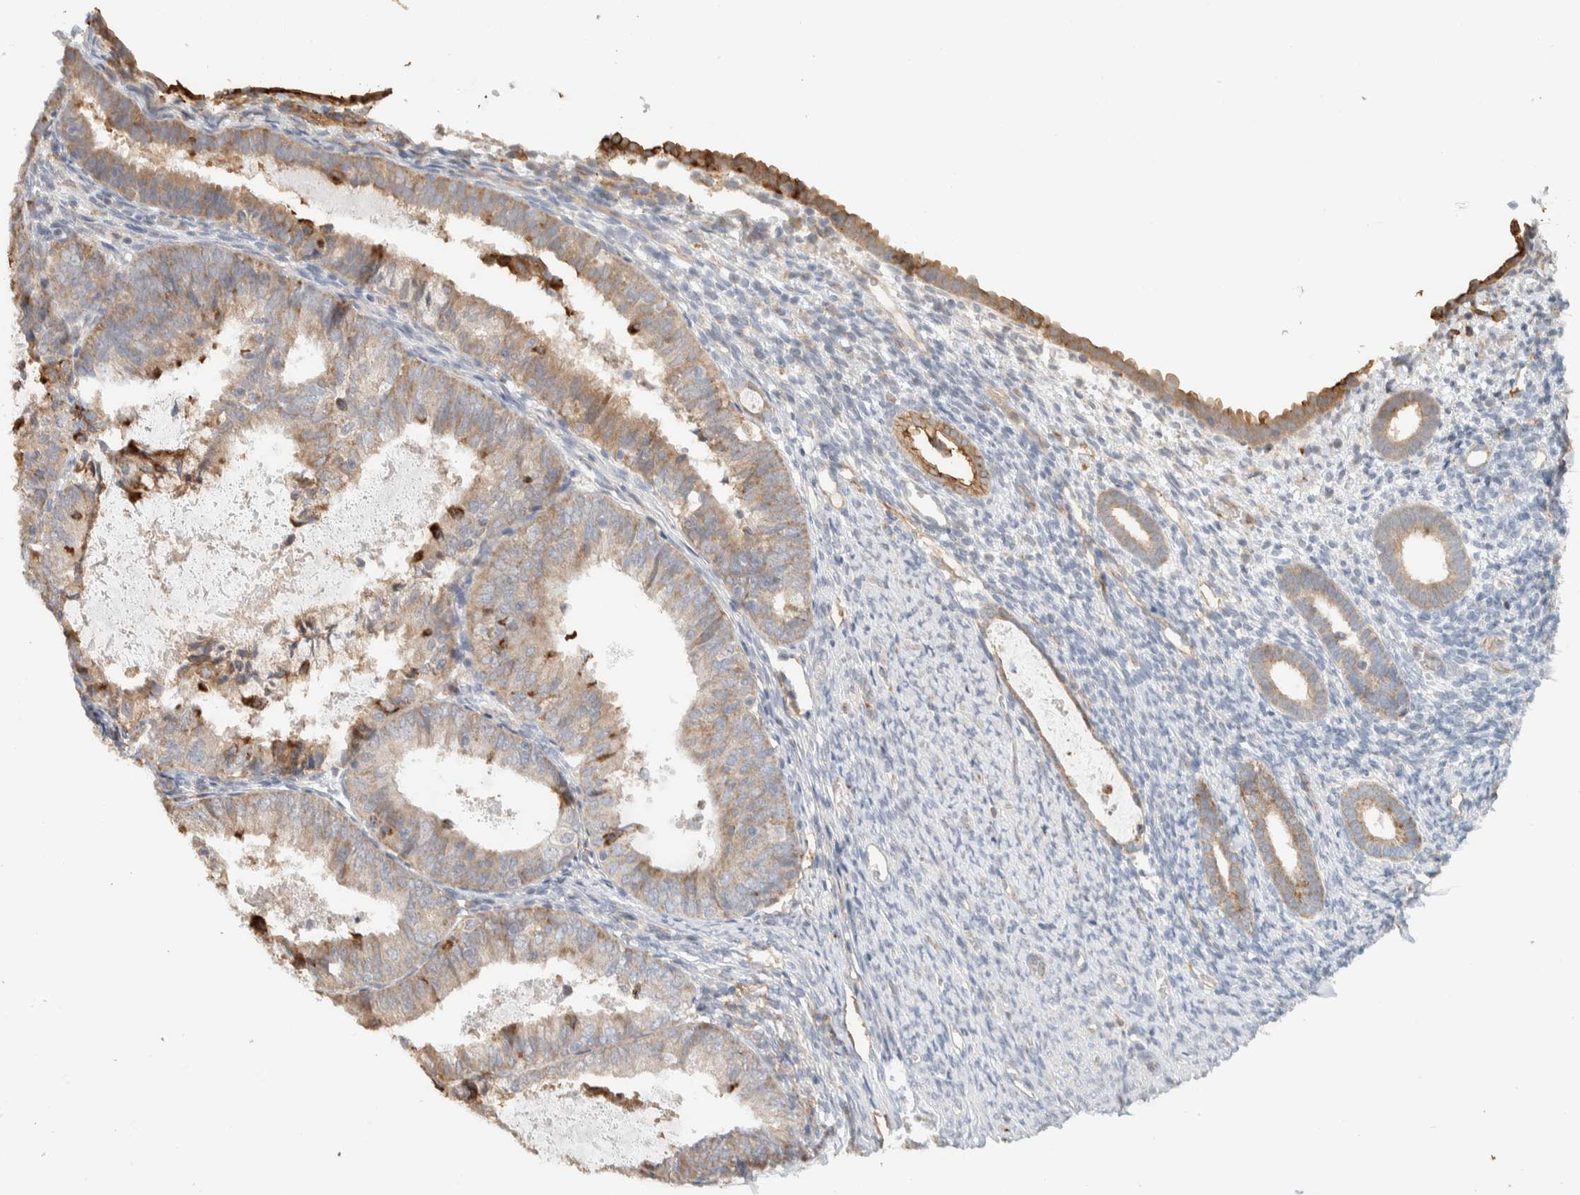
{"staining": {"intensity": "negative", "quantity": "none", "location": "none"}, "tissue": "endometrium", "cell_type": "Cells in endometrial stroma", "image_type": "normal", "snomed": [{"axis": "morphology", "description": "Normal tissue, NOS"}, {"axis": "morphology", "description": "Adenocarcinoma, NOS"}, {"axis": "topography", "description": "Endometrium"}], "caption": "A high-resolution image shows immunohistochemistry (IHC) staining of benign endometrium, which reveals no significant staining in cells in endometrial stroma. Nuclei are stained in blue.", "gene": "KIF9", "patient": {"sex": "female", "age": 57}}